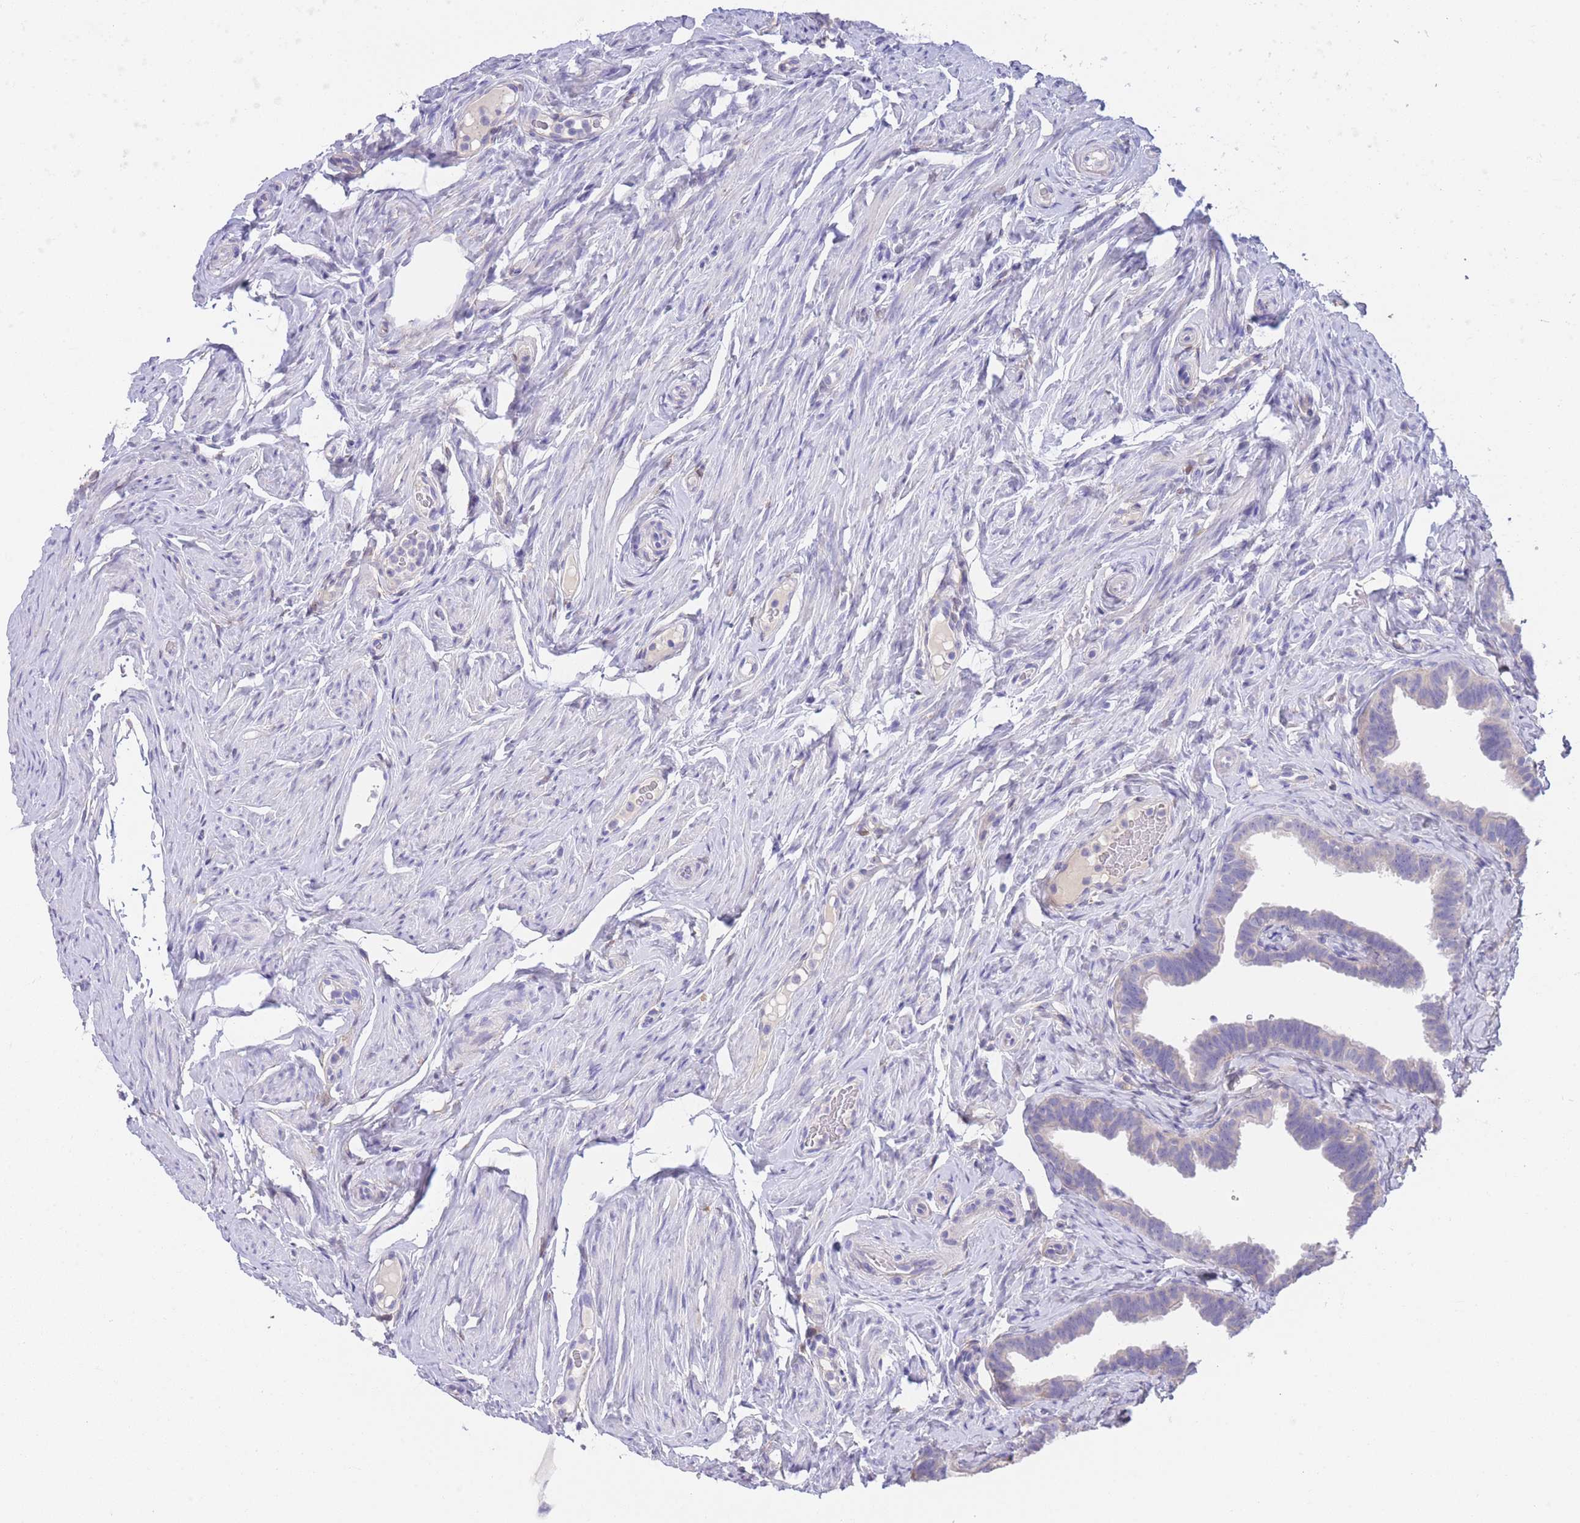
{"staining": {"intensity": "negative", "quantity": "none", "location": "none"}, "tissue": "fallopian tube", "cell_type": "Glandular cells", "image_type": "normal", "snomed": [{"axis": "morphology", "description": "Normal tissue, NOS"}, {"axis": "topography", "description": "Fallopian tube"}], "caption": "Immunohistochemical staining of benign fallopian tube reveals no significant positivity in glandular cells.", "gene": "PCDHB3", "patient": {"sex": "female", "age": 65}}